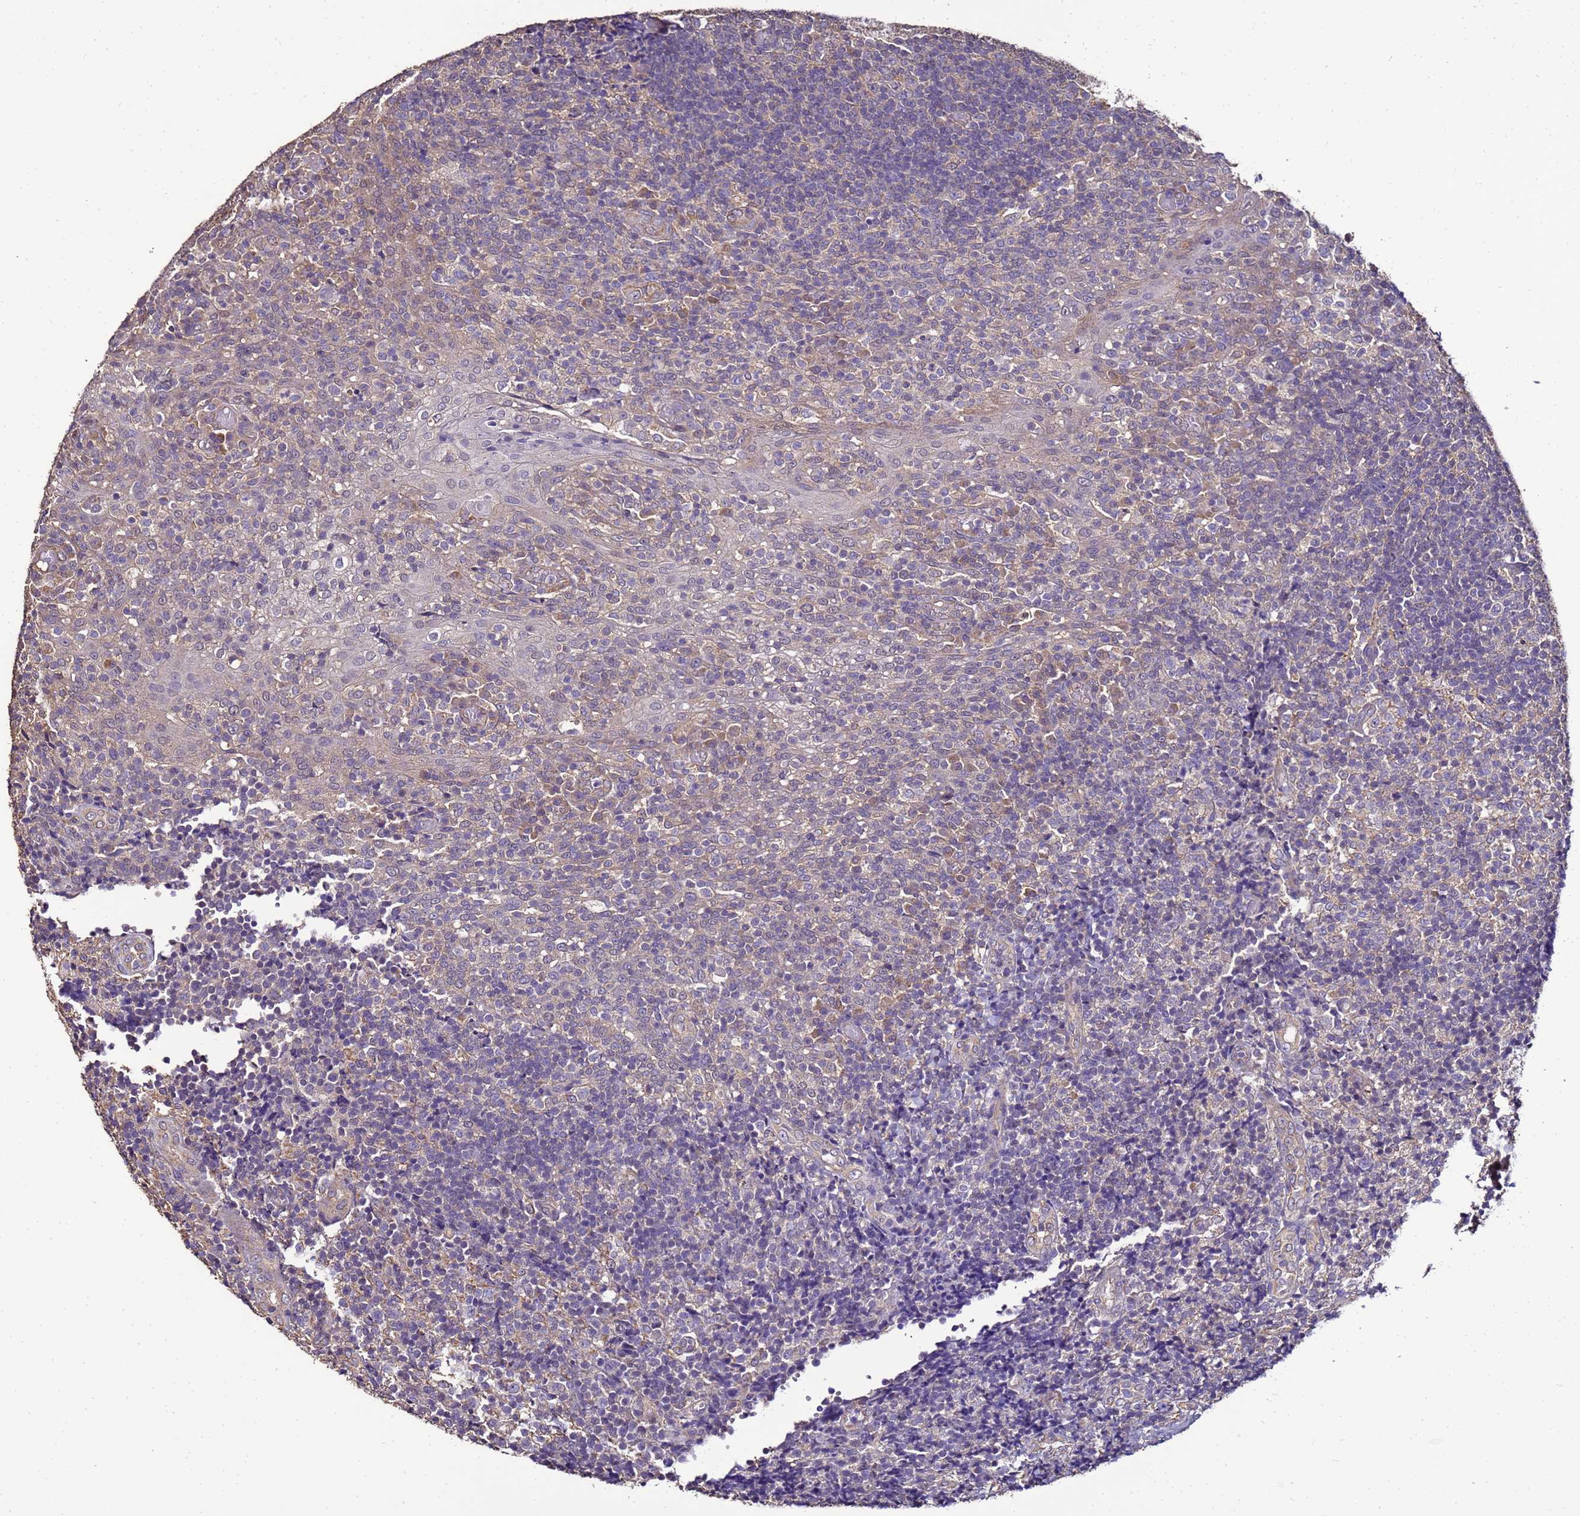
{"staining": {"intensity": "negative", "quantity": "none", "location": "none"}, "tissue": "tonsil", "cell_type": "Germinal center cells", "image_type": "normal", "snomed": [{"axis": "morphology", "description": "Normal tissue, NOS"}, {"axis": "topography", "description": "Tonsil"}], "caption": "Micrograph shows no protein expression in germinal center cells of normal tonsil.", "gene": "ENOPH1", "patient": {"sex": "female", "age": 19}}